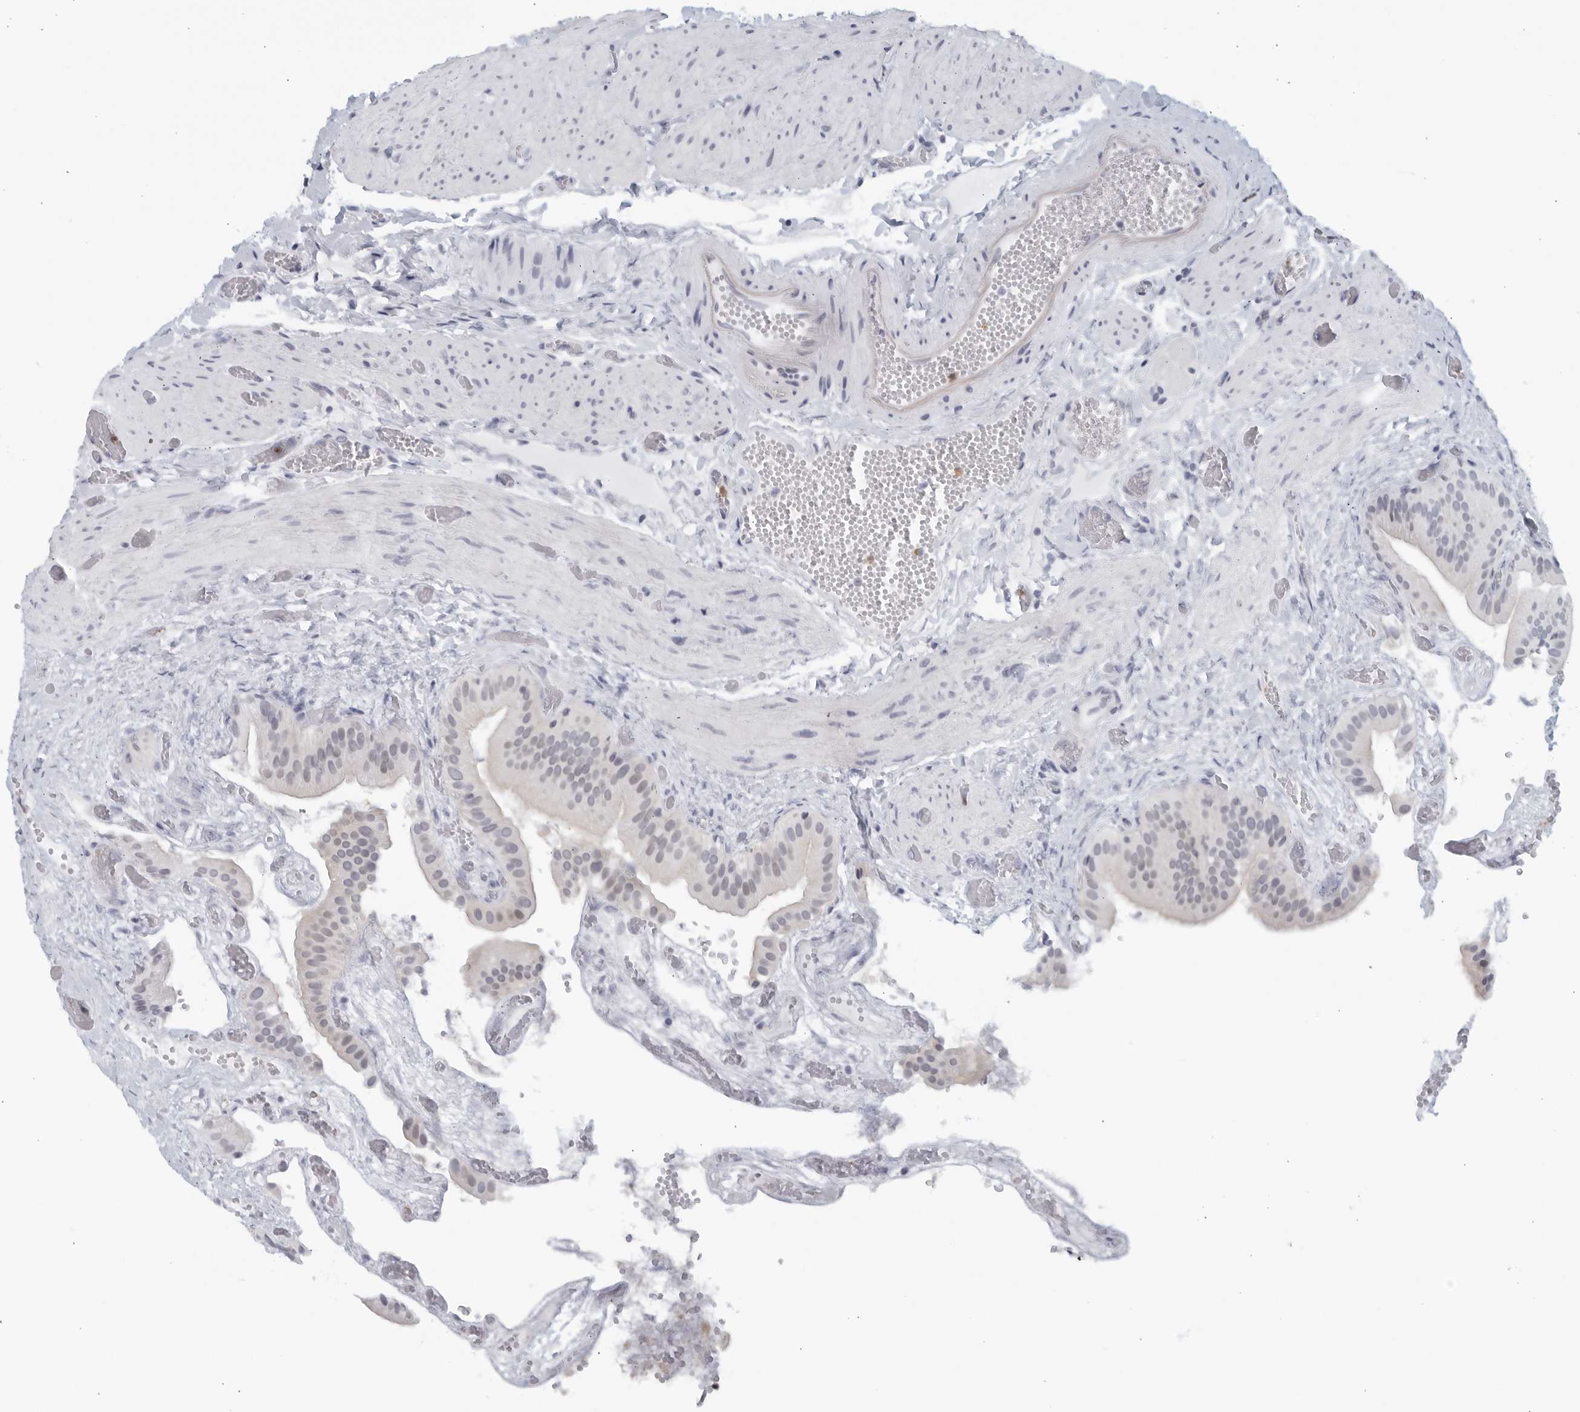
{"staining": {"intensity": "weak", "quantity": "<25%", "location": "cytoplasmic/membranous,nuclear"}, "tissue": "gallbladder", "cell_type": "Glandular cells", "image_type": "normal", "snomed": [{"axis": "morphology", "description": "Normal tissue, NOS"}, {"axis": "topography", "description": "Gallbladder"}], "caption": "Human gallbladder stained for a protein using immunohistochemistry (IHC) shows no staining in glandular cells.", "gene": "KLK7", "patient": {"sex": "female", "age": 64}}